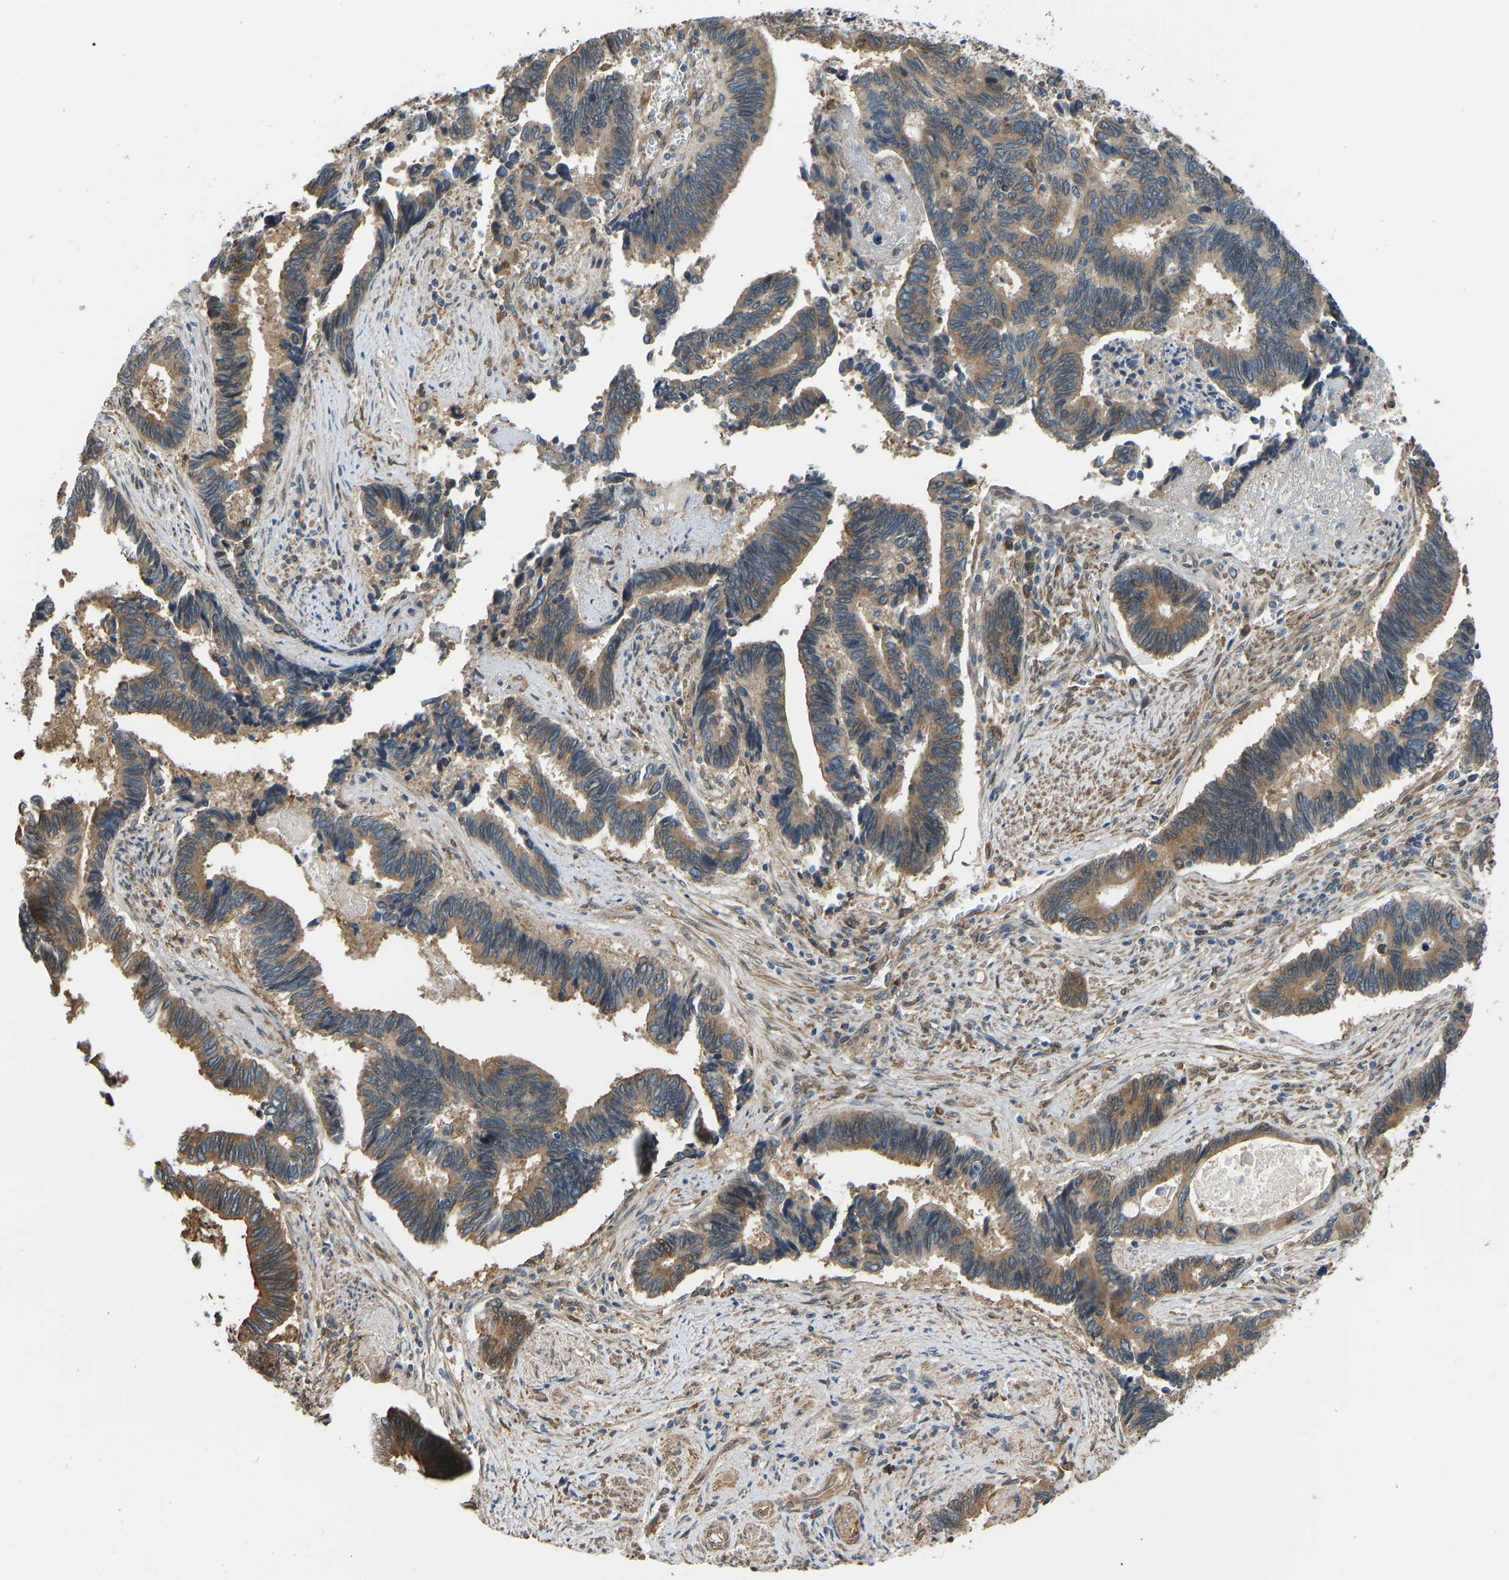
{"staining": {"intensity": "moderate", "quantity": ">75%", "location": "cytoplasmic/membranous"}, "tissue": "pancreatic cancer", "cell_type": "Tumor cells", "image_type": "cancer", "snomed": [{"axis": "morphology", "description": "Adenocarcinoma, NOS"}, {"axis": "topography", "description": "Pancreas"}], "caption": "Protein expression analysis of pancreatic cancer (adenocarcinoma) displays moderate cytoplasmic/membranous positivity in about >75% of tumor cells. (DAB (3,3'-diaminobenzidine) IHC, brown staining for protein, blue staining for nuclei).", "gene": "OS9", "patient": {"sex": "female", "age": 70}}